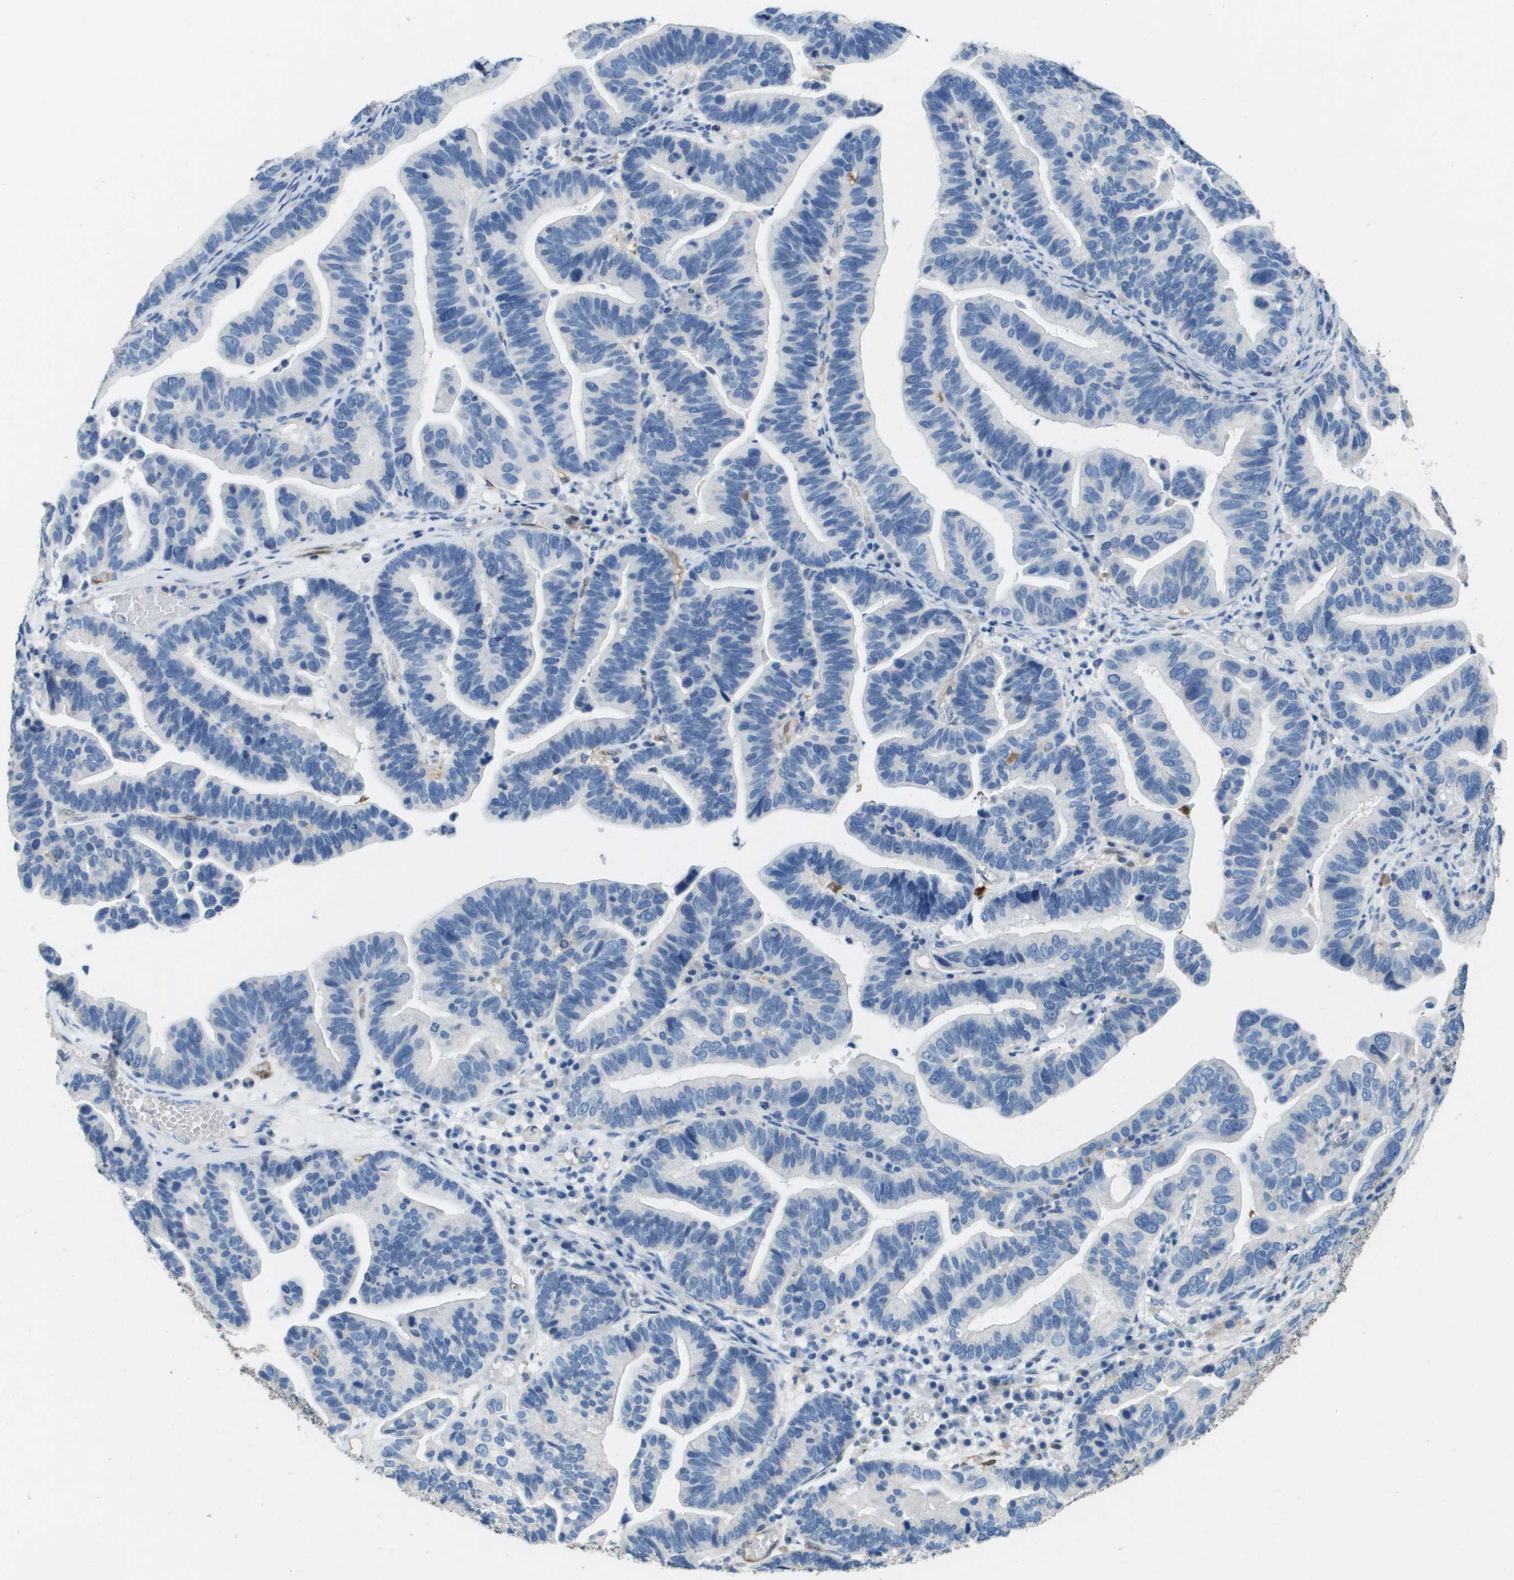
{"staining": {"intensity": "negative", "quantity": "none", "location": "none"}, "tissue": "ovarian cancer", "cell_type": "Tumor cells", "image_type": "cancer", "snomed": [{"axis": "morphology", "description": "Cystadenocarcinoma, serous, NOS"}, {"axis": "topography", "description": "Ovary"}], "caption": "There is no significant positivity in tumor cells of serous cystadenocarcinoma (ovarian).", "gene": "FABP5", "patient": {"sex": "female", "age": 56}}